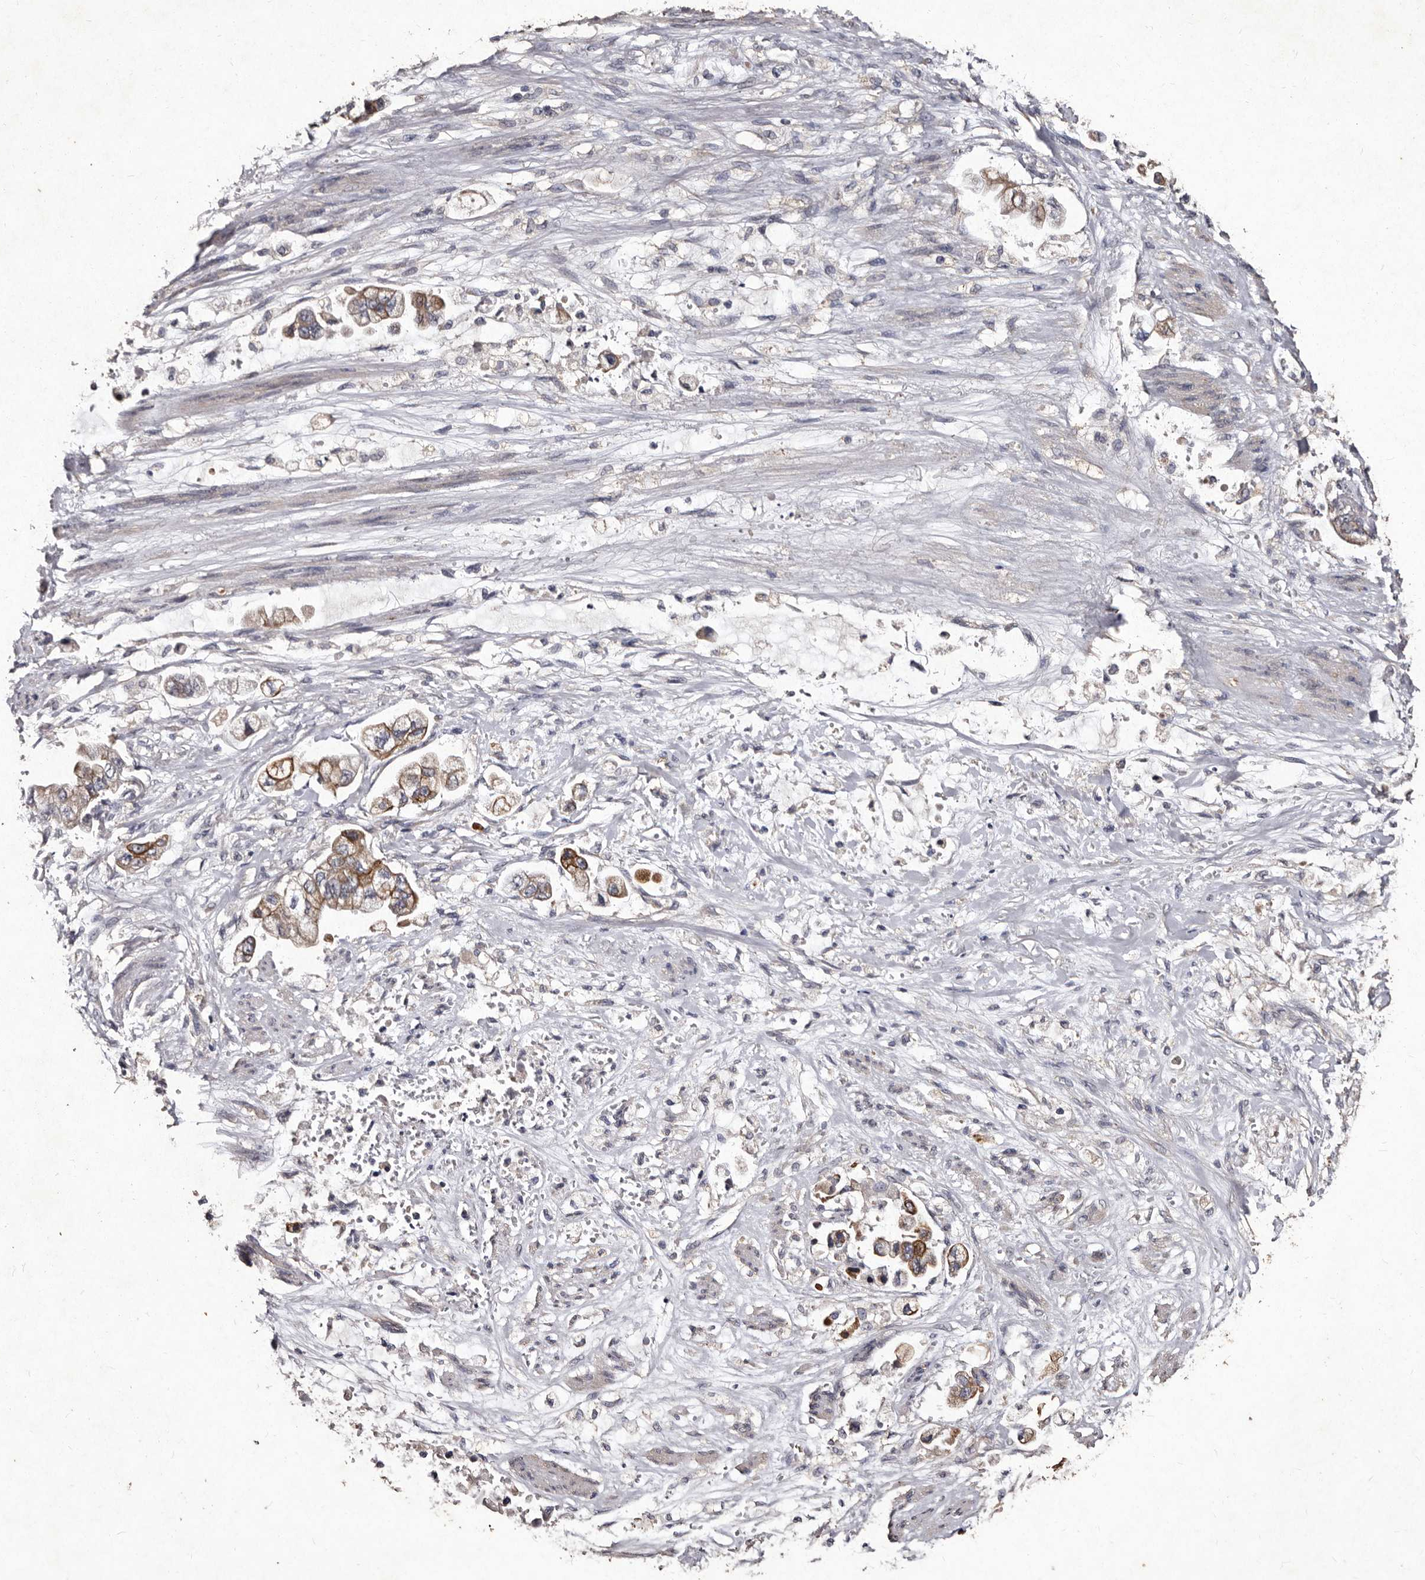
{"staining": {"intensity": "moderate", "quantity": ">75%", "location": "cytoplasmic/membranous"}, "tissue": "stomach cancer", "cell_type": "Tumor cells", "image_type": "cancer", "snomed": [{"axis": "morphology", "description": "Adenocarcinoma, NOS"}, {"axis": "topography", "description": "Stomach"}], "caption": "This is a histology image of IHC staining of stomach adenocarcinoma, which shows moderate staining in the cytoplasmic/membranous of tumor cells.", "gene": "TFB1M", "patient": {"sex": "male", "age": 62}}